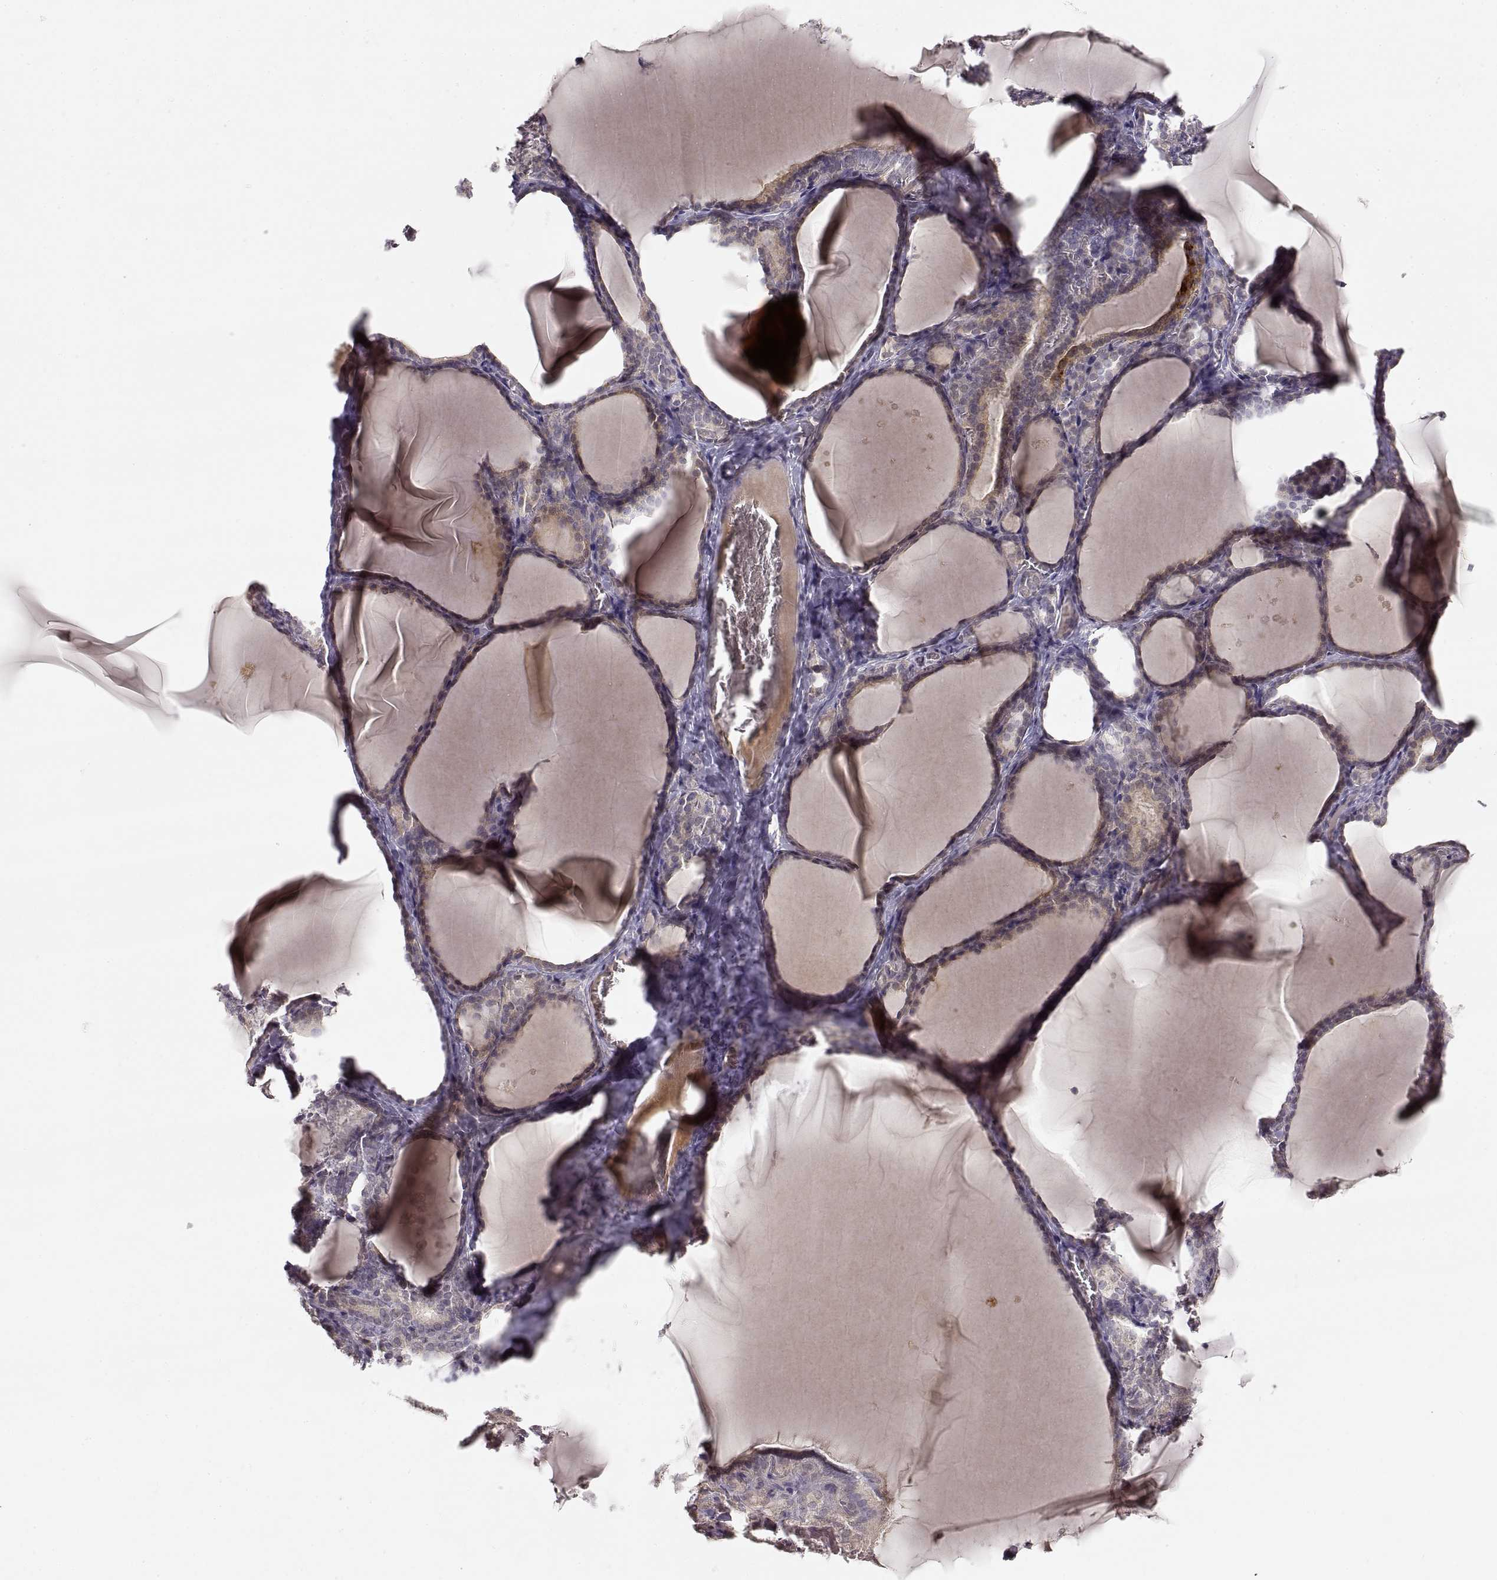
{"staining": {"intensity": "negative", "quantity": "none", "location": "none"}, "tissue": "thyroid gland", "cell_type": "Glandular cells", "image_type": "normal", "snomed": [{"axis": "morphology", "description": "Normal tissue, NOS"}, {"axis": "morphology", "description": "Hyperplasia, NOS"}, {"axis": "topography", "description": "Thyroid gland"}], "caption": "Immunohistochemistry (IHC) micrograph of normal human thyroid gland stained for a protein (brown), which displays no expression in glandular cells.", "gene": "LAMC2", "patient": {"sex": "female", "age": 27}}